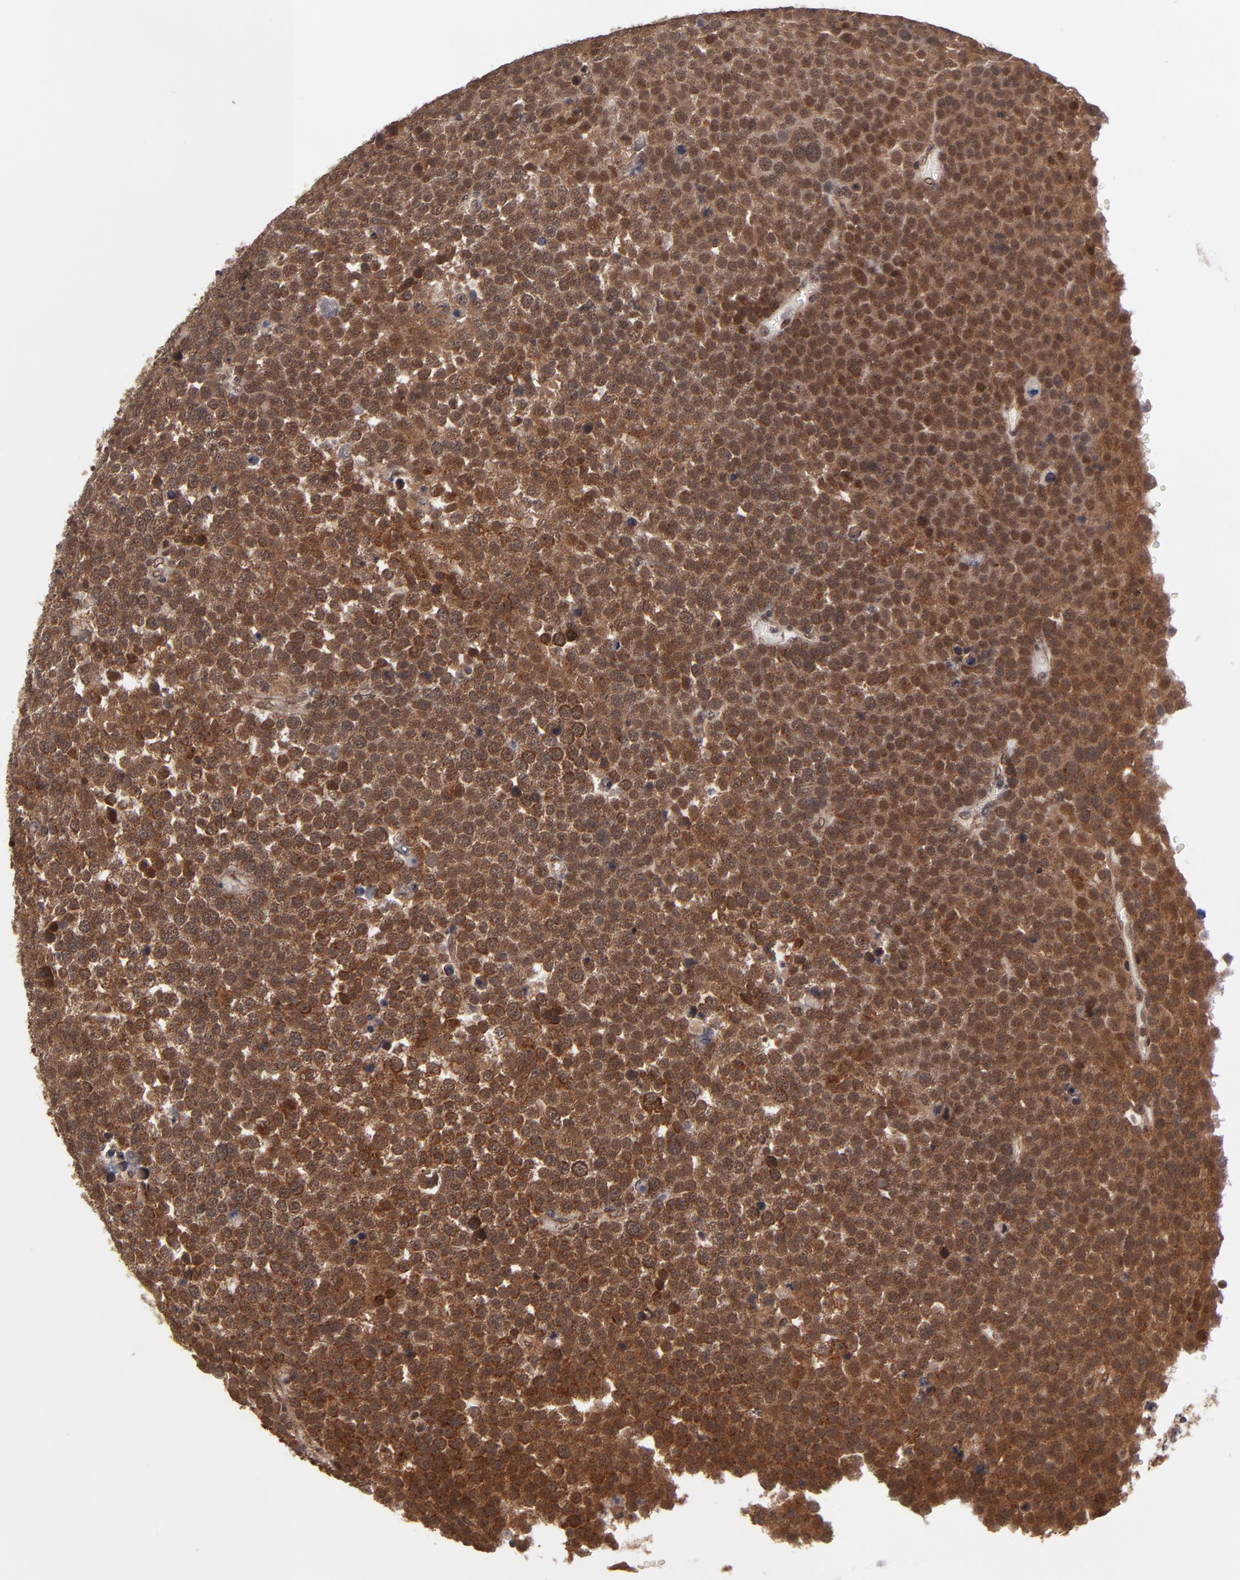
{"staining": {"intensity": "strong", "quantity": ">75%", "location": "cytoplasmic/membranous,nuclear"}, "tissue": "testis cancer", "cell_type": "Tumor cells", "image_type": "cancer", "snomed": [{"axis": "morphology", "description": "Seminoma, NOS"}, {"axis": "topography", "description": "Testis"}], "caption": "Immunohistochemistry (IHC) micrograph of neoplastic tissue: human seminoma (testis) stained using IHC shows high levels of strong protein expression localized specifically in the cytoplasmic/membranous and nuclear of tumor cells, appearing as a cytoplasmic/membranous and nuclear brown color.", "gene": "CUL5", "patient": {"sex": "male", "age": 71}}